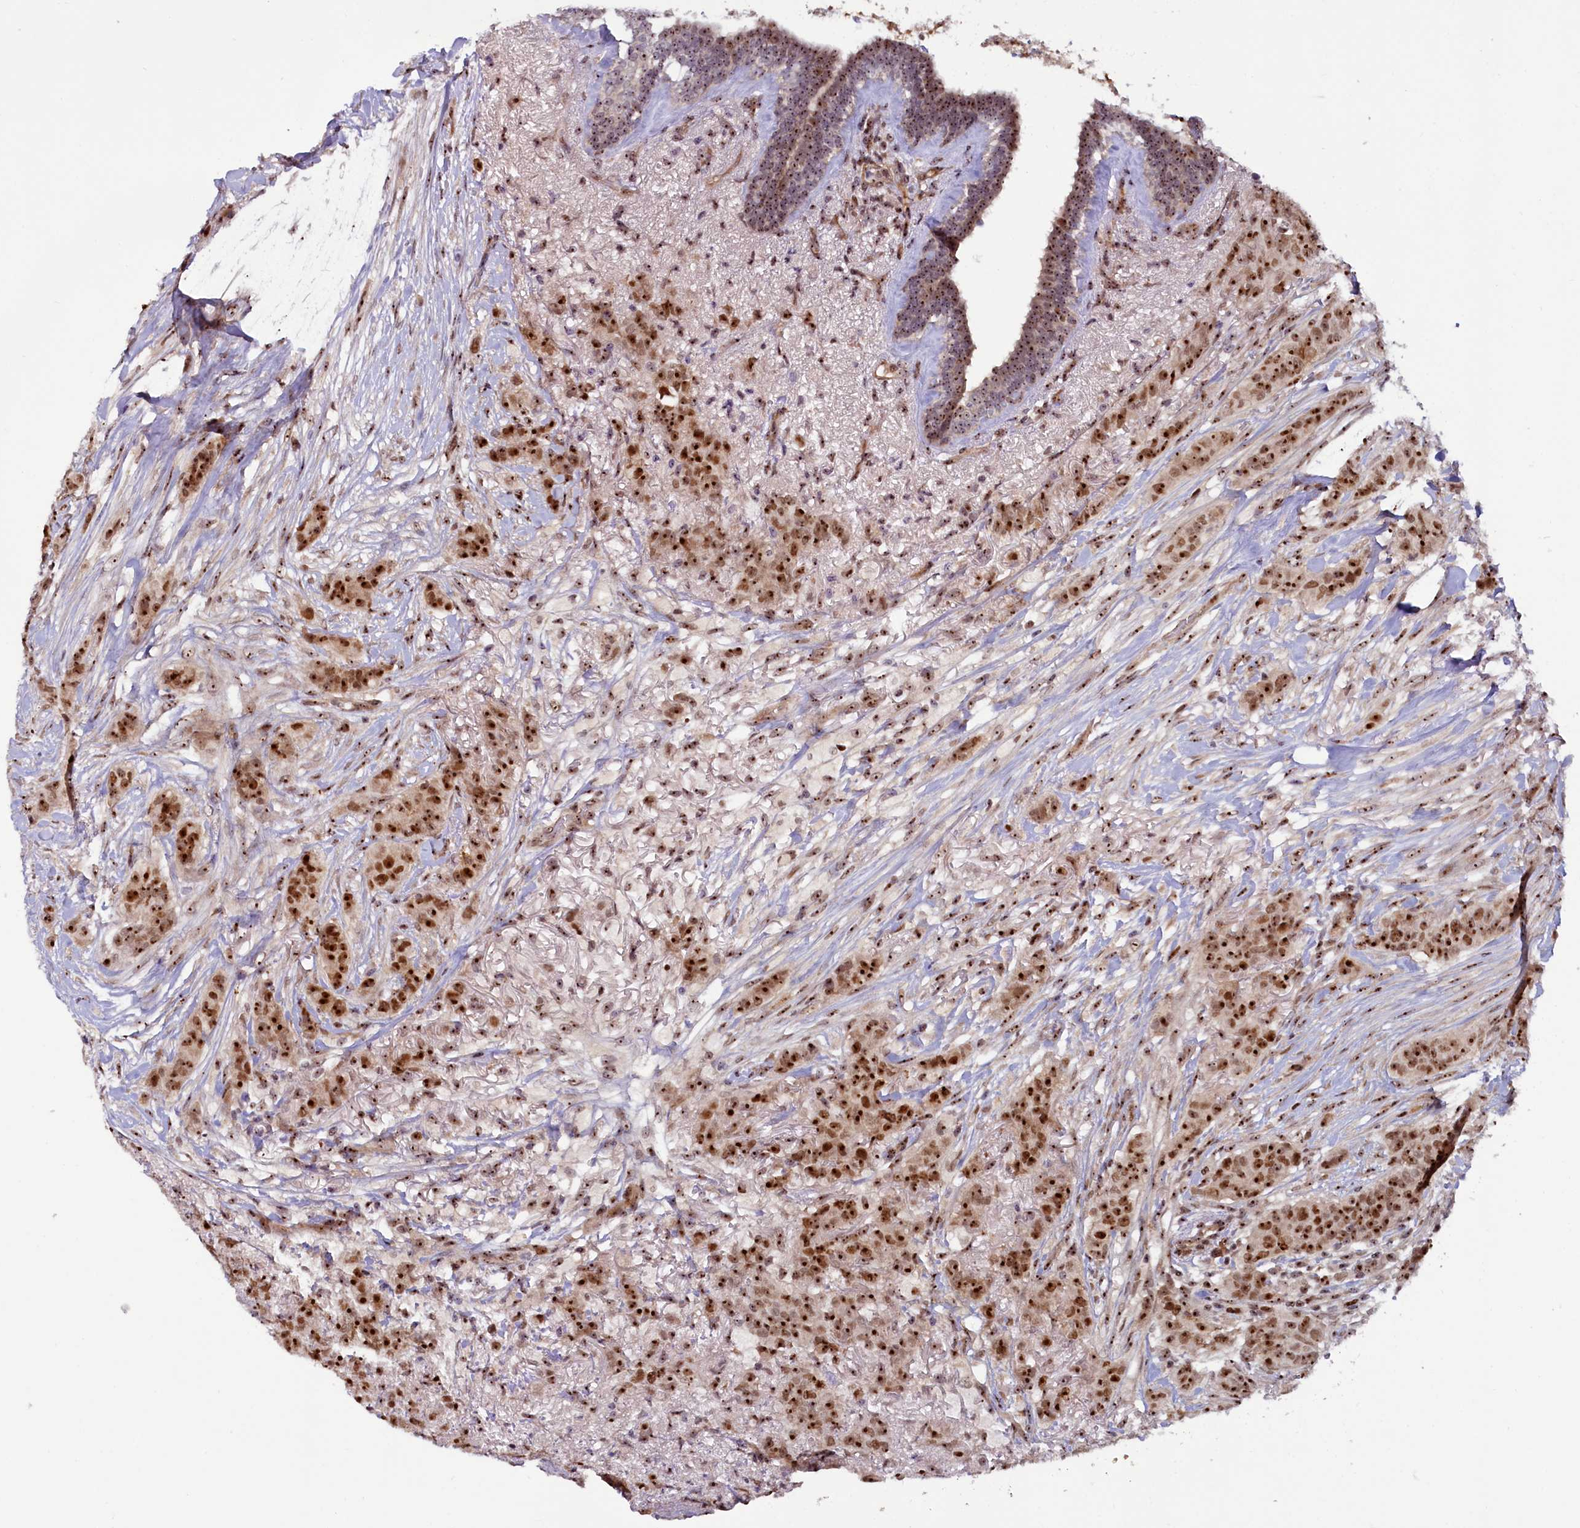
{"staining": {"intensity": "strong", "quantity": ">75%", "location": "nuclear"}, "tissue": "breast cancer", "cell_type": "Tumor cells", "image_type": "cancer", "snomed": [{"axis": "morphology", "description": "Duct carcinoma"}, {"axis": "topography", "description": "Breast"}], "caption": "Protein staining of breast cancer (invasive ductal carcinoma) tissue exhibits strong nuclear positivity in about >75% of tumor cells.", "gene": "TCOF1", "patient": {"sex": "female", "age": 40}}